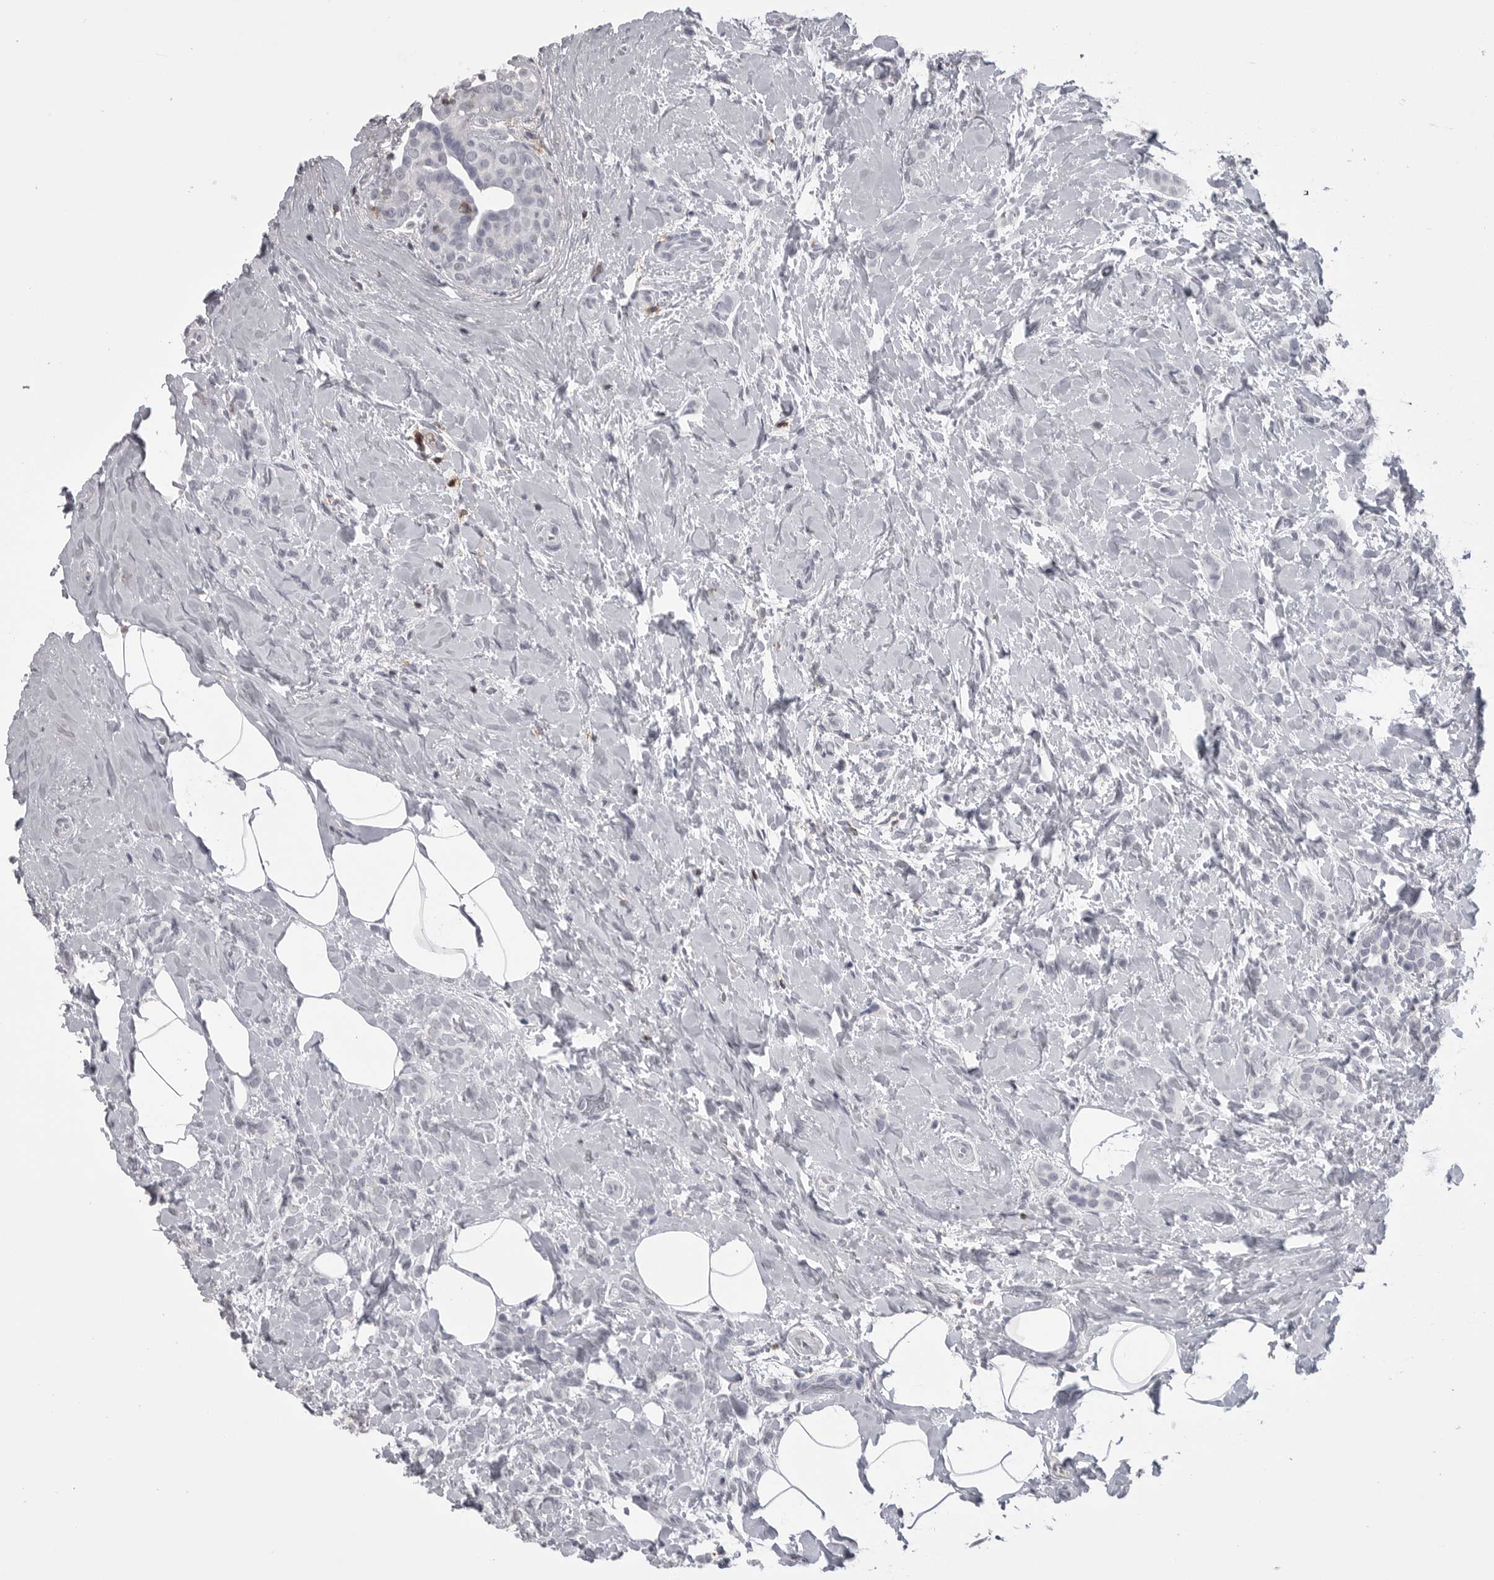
{"staining": {"intensity": "negative", "quantity": "none", "location": "none"}, "tissue": "breast cancer", "cell_type": "Tumor cells", "image_type": "cancer", "snomed": [{"axis": "morphology", "description": "Lobular carcinoma, in situ"}, {"axis": "morphology", "description": "Lobular carcinoma"}, {"axis": "topography", "description": "Breast"}], "caption": "An immunohistochemistry image of breast lobular carcinoma in situ is shown. There is no staining in tumor cells of breast lobular carcinoma in situ. The staining is performed using DAB brown chromogen with nuclei counter-stained in using hematoxylin.", "gene": "ITGAL", "patient": {"sex": "female", "age": 41}}